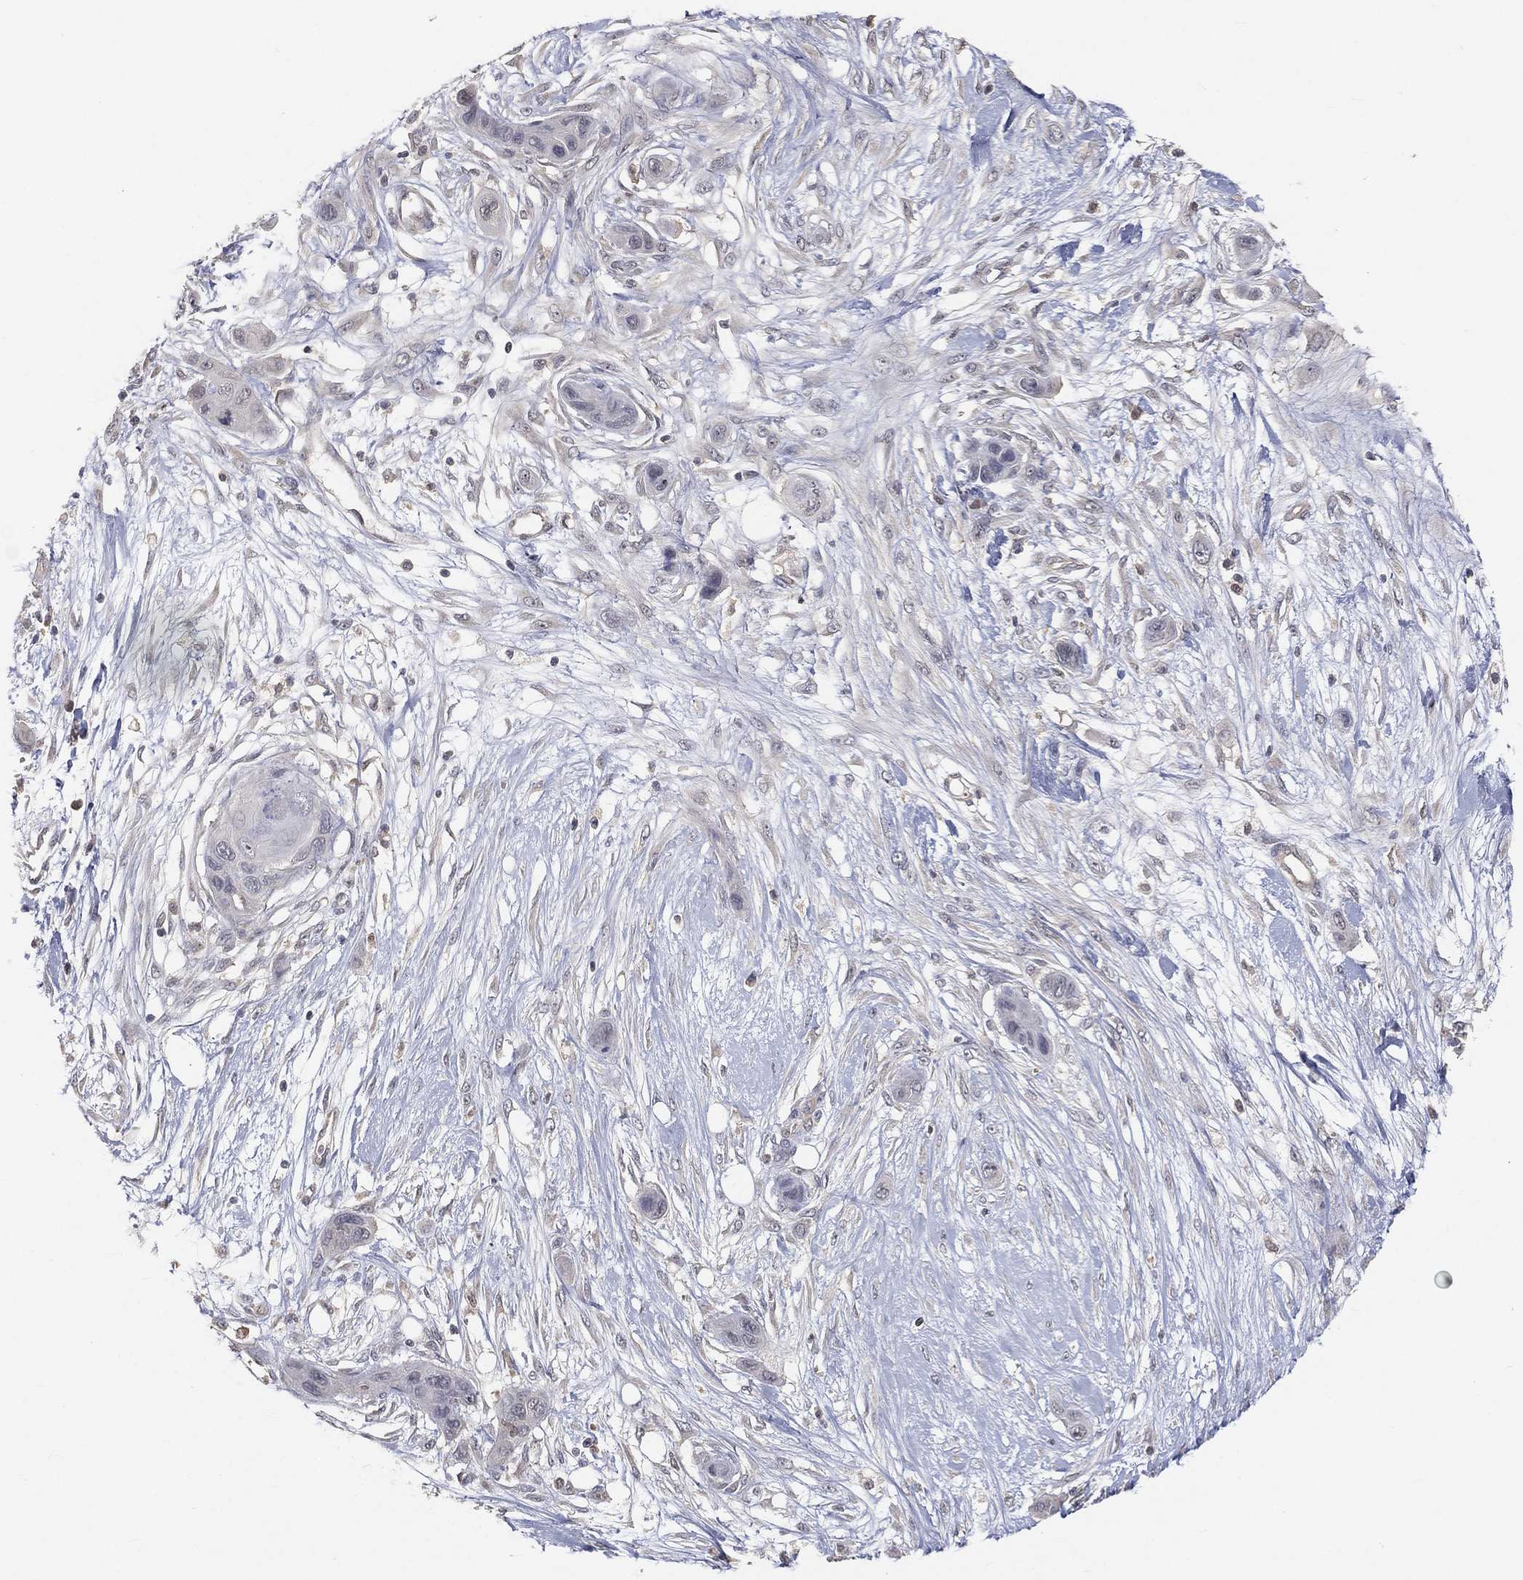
{"staining": {"intensity": "negative", "quantity": "none", "location": "none"}, "tissue": "skin cancer", "cell_type": "Tumor cells", "image_type": "cancer", "snomed": [{"axis": "morphology", "description": "Squamous cell carcinoma, NOS"}, {"axis": "topography", "description": "Skin"}], "caption": "Immunohistochemical staining of skin cancer reveals no significant staining in tumor cells.", "gene": "MAPK1", "patient": {"sex": "male", "age": 79}}